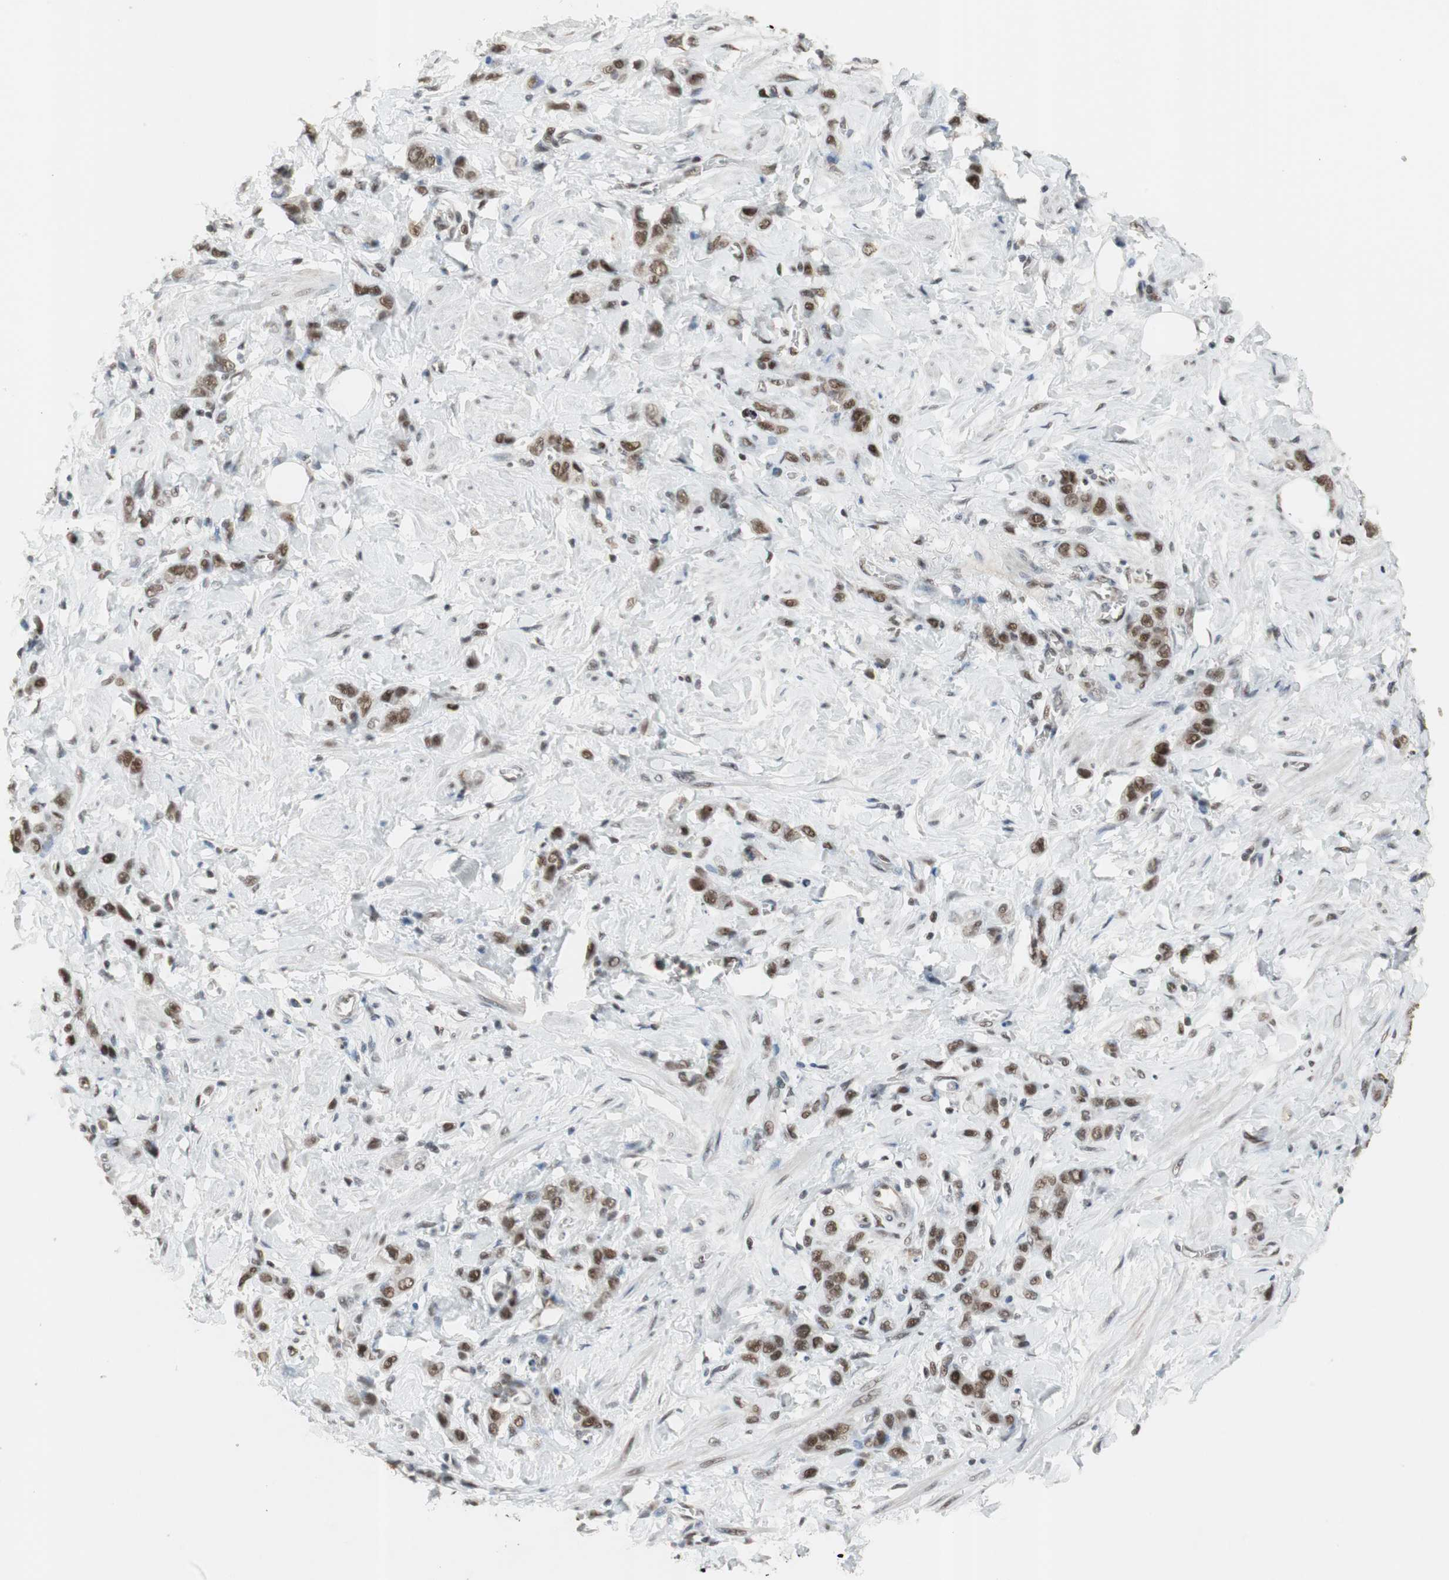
{"staining": {"intensity": "strong", "quantity": ">75%", "location": "nuclear"}, "tissue": "stomach cancer", "cell_type": "Tumor cells", "image_type": "cancer", "snomed": [{"axis": "morphology", "description": "Adenocarcinoma, NOS"}, {"axis": "topography", "description": "Stomach"}], "caption": "Immunohistochemical staining of human stomach cancer (adenocarcinoma) exhibits high levels of strong nuclear positivity in about >75% of tumor cells. (DAB (3,3'-diaminobenzidine) = brown stain, brightfield microscopy at high magnification).", "gene": "RTF1", "patient": {"sex": "male", "age": 82}}